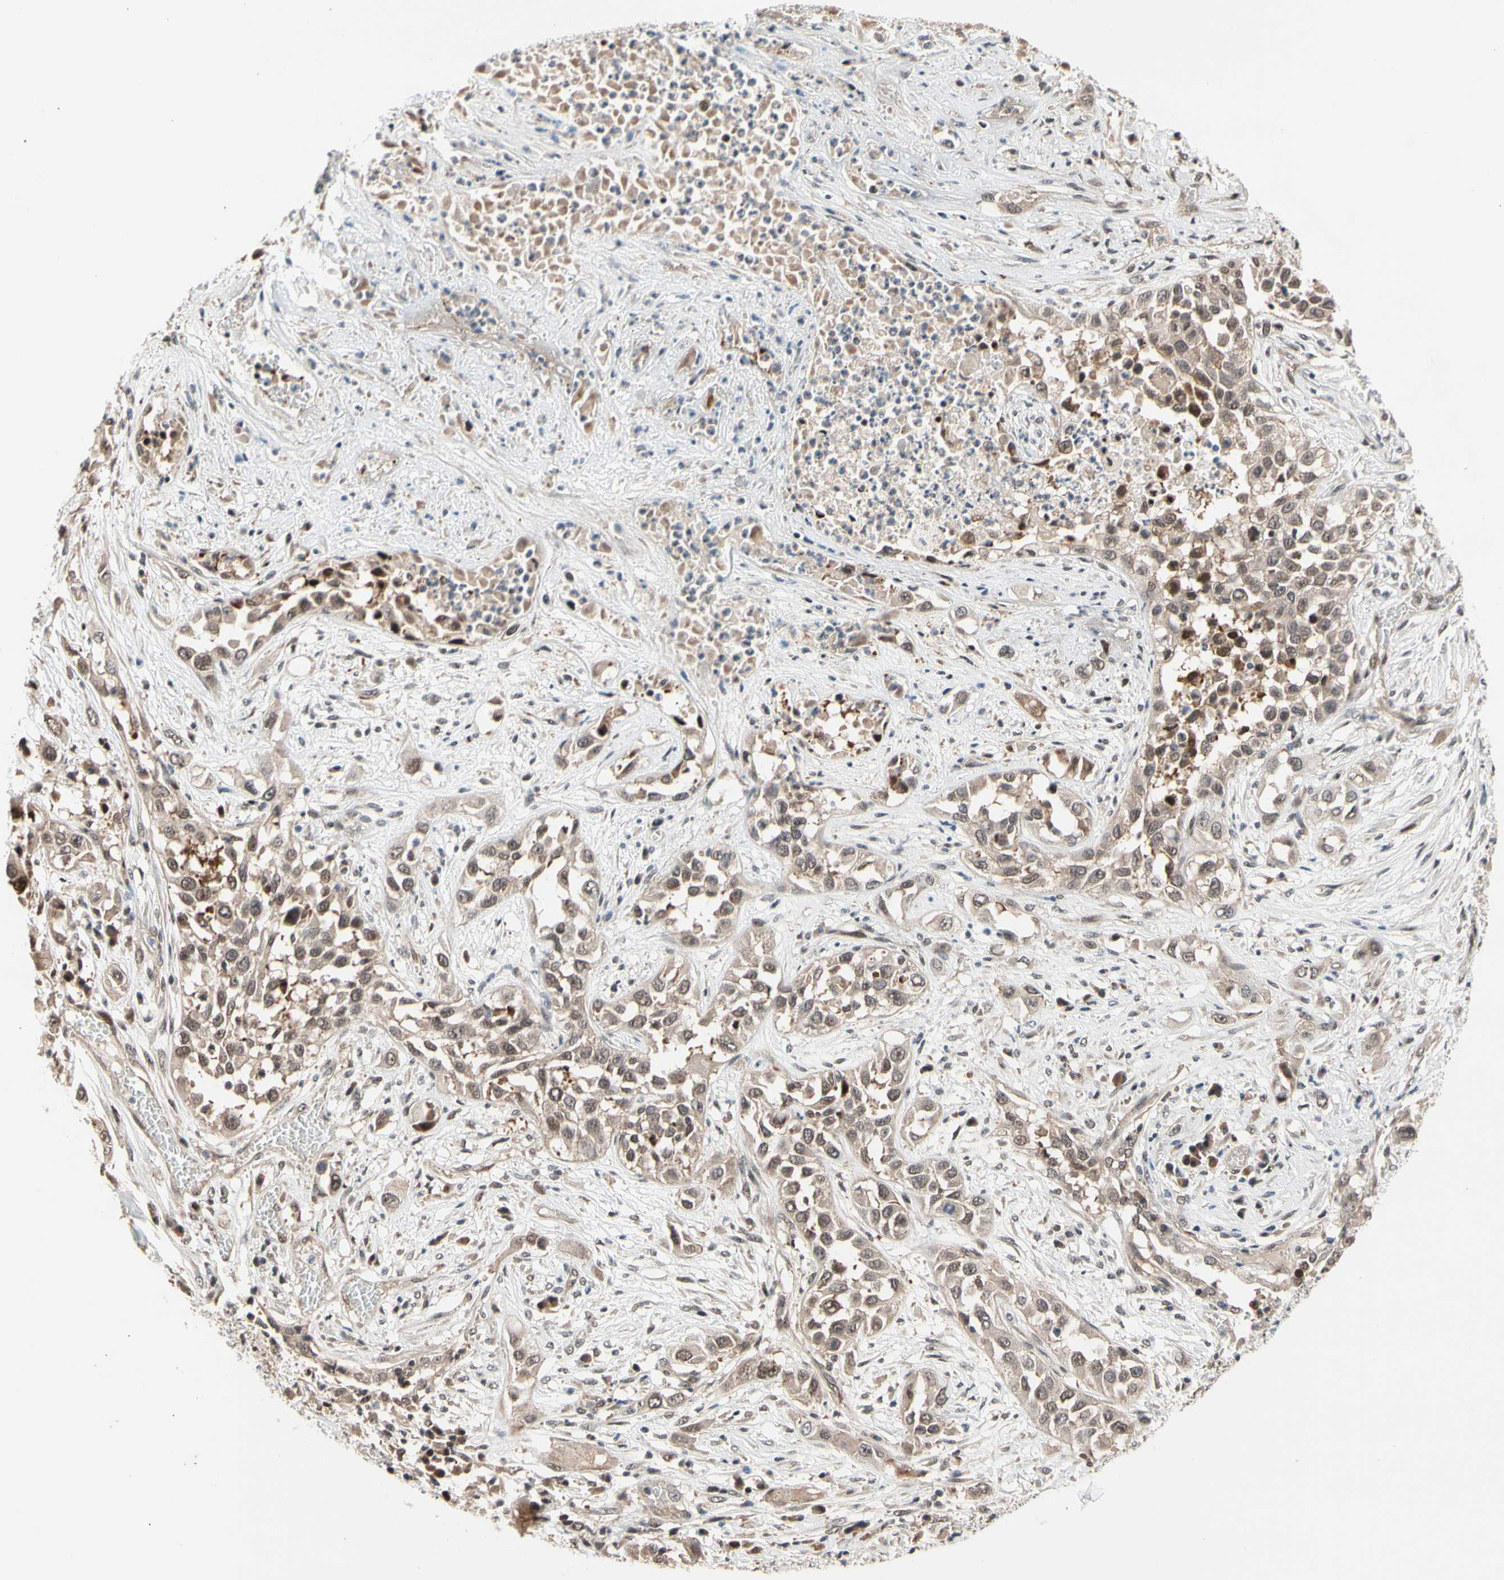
{"staining": {"intensity": "weak", "quantity": ">75%", "location": "cytoplasmic/membranous"}, "tissue": "lung cancer", "cell_type": "Tumor cells", "image_type": "cancer", "snomed": [{"axis": "morphology", "description": "Squamous cell carcinoma, NOS"}, {"axis": "topography", "description": "Lung"}], "caption": "A histopathology image of human lung cancer (squamous cell carcinoma) stained for a protein shows weak cytoplasmic/membranous brown staining in tumor cells.", "gene": "NGEF", "patient": {"sex": "male", "age": 71}}